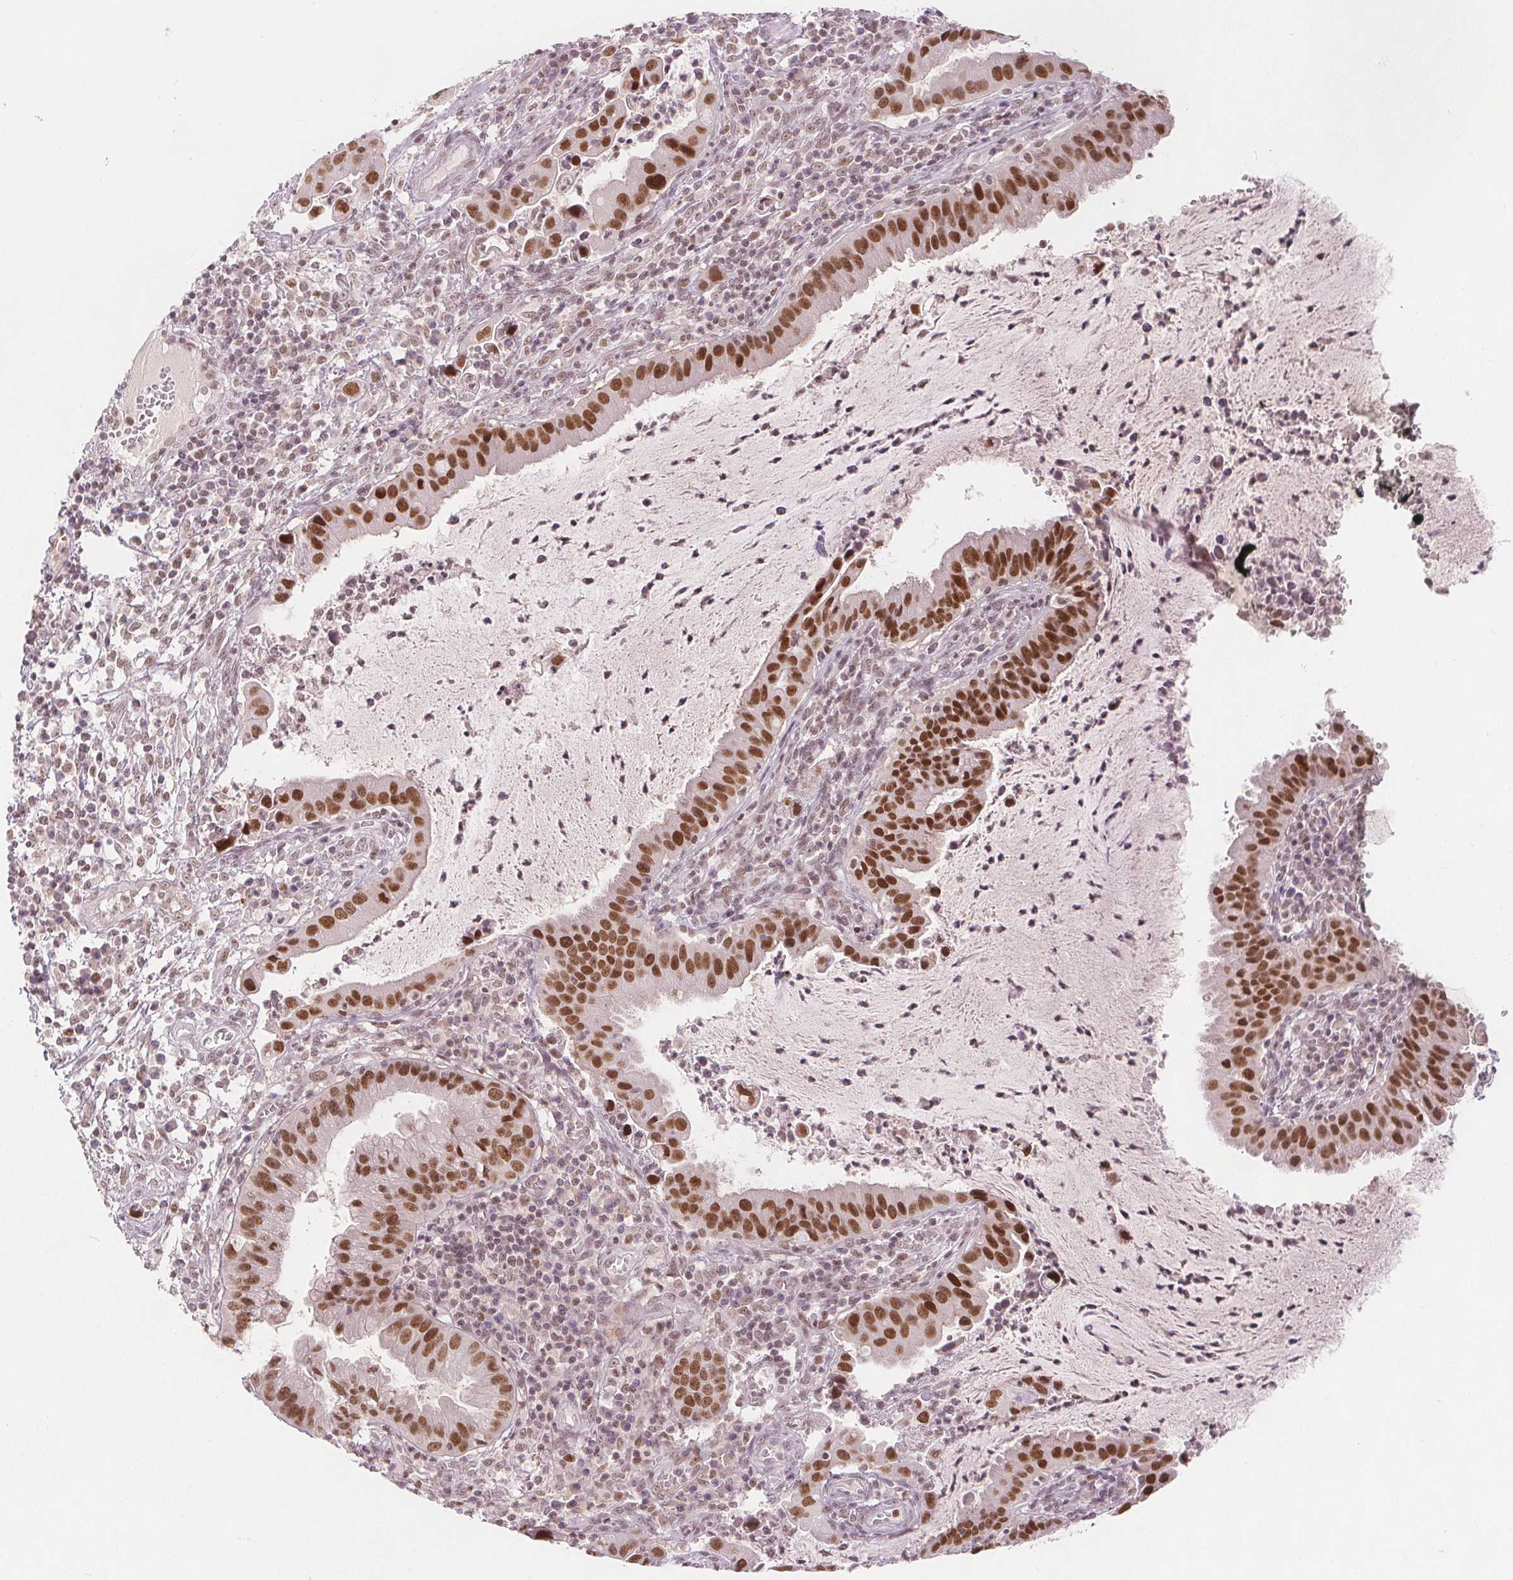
{"staining": {"intensity": "strong", "quantity": ">75%", "location": "nuclear"}, "tissue": "cervical cancer", "cell_type": "Tumor cells", "image_type": "cancer", "snomed": [{"axis": "morphology", "description": "Adenocarcinoma, NOS"}, {"axis": "topography", "description": "Cervix"}], "caption": "Protein expression analysis of human adenocarcinoma (cervical) reveals strong nuclear staining in about >75% of tumor cells.", "gene": "DEK", "patient": {"sex": "female", "age": 34}}